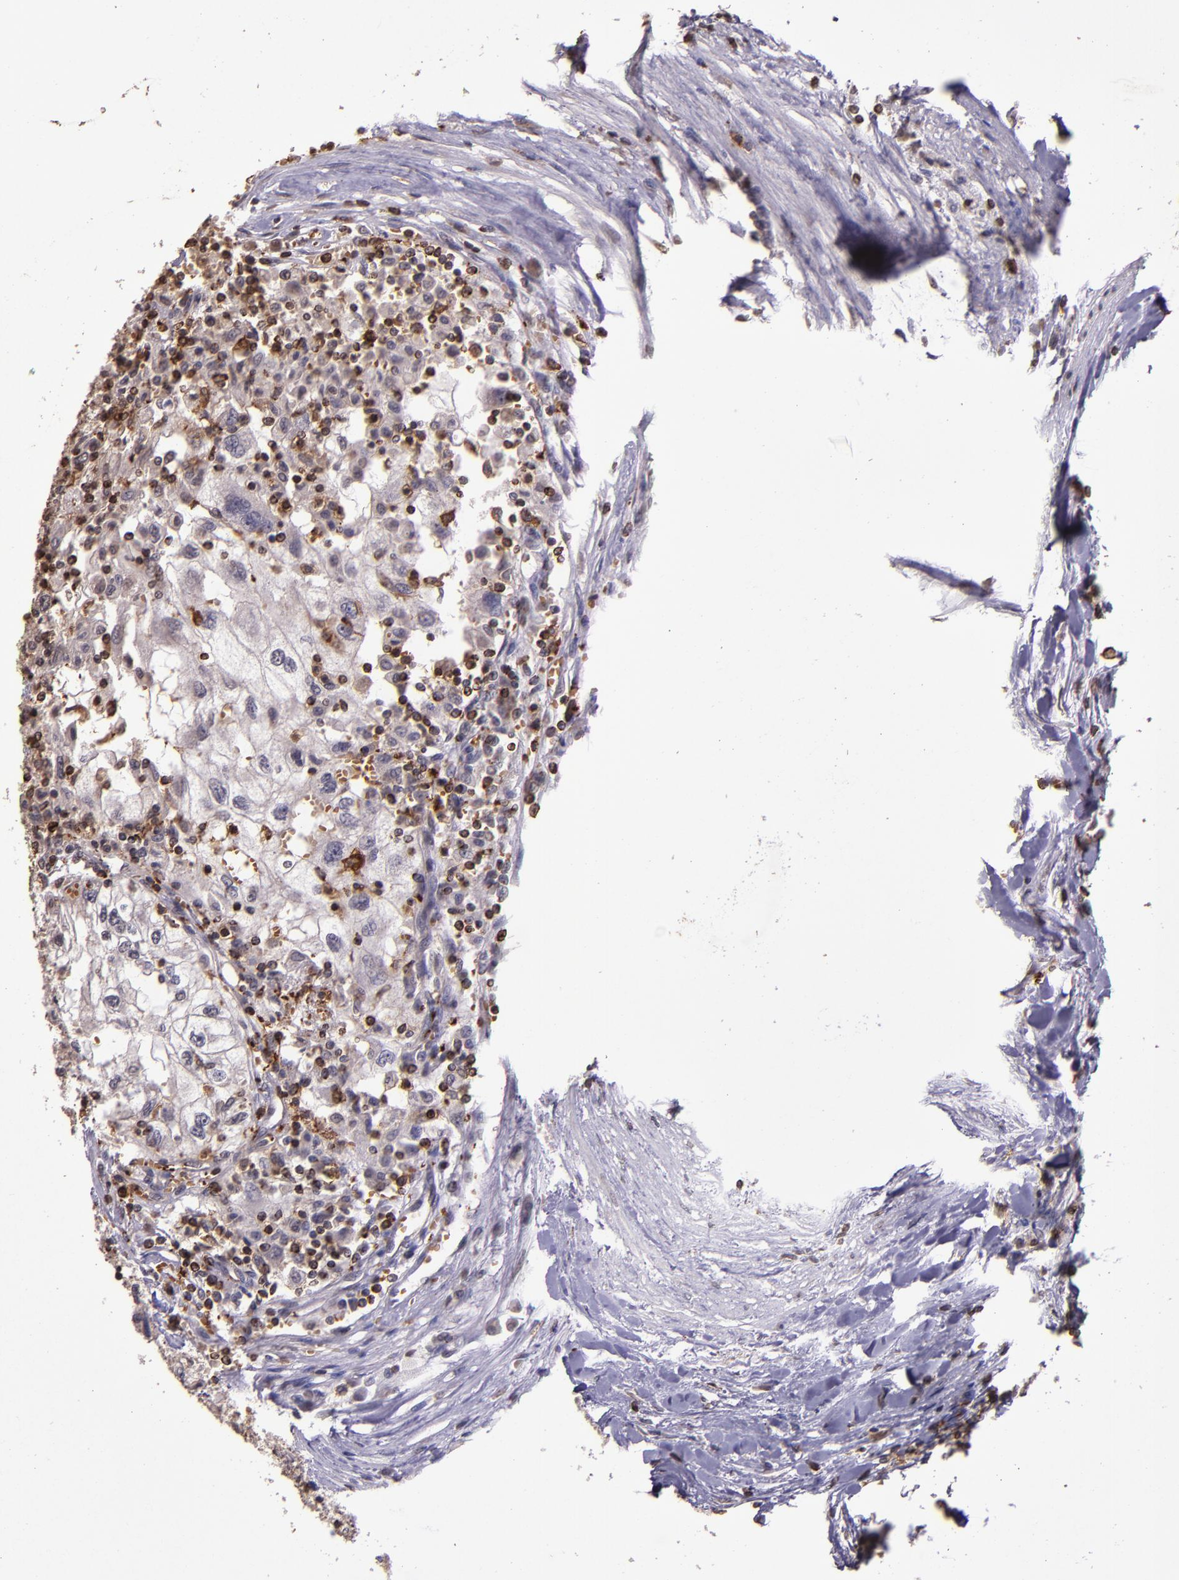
{"staining": {"intensity": "negative", "quantity": "none", "location": "none"}, "tissue": "renal cancer", "cell_type": "Tumor cells", "image_type": "cancer", "snomed": [{"axis": "morphology", "description": "Normal tissue, NOS"}, {"axis": "morphology", "description": "Adenocarcinoma, NOS"}, {"axis": "topography", "description": "Kidney"}], "caption": "Tumor cells show no significant protein staining in renal cancer.", "gene": "SLC2A3", "patient": {"sex": "male", "age": 71}}